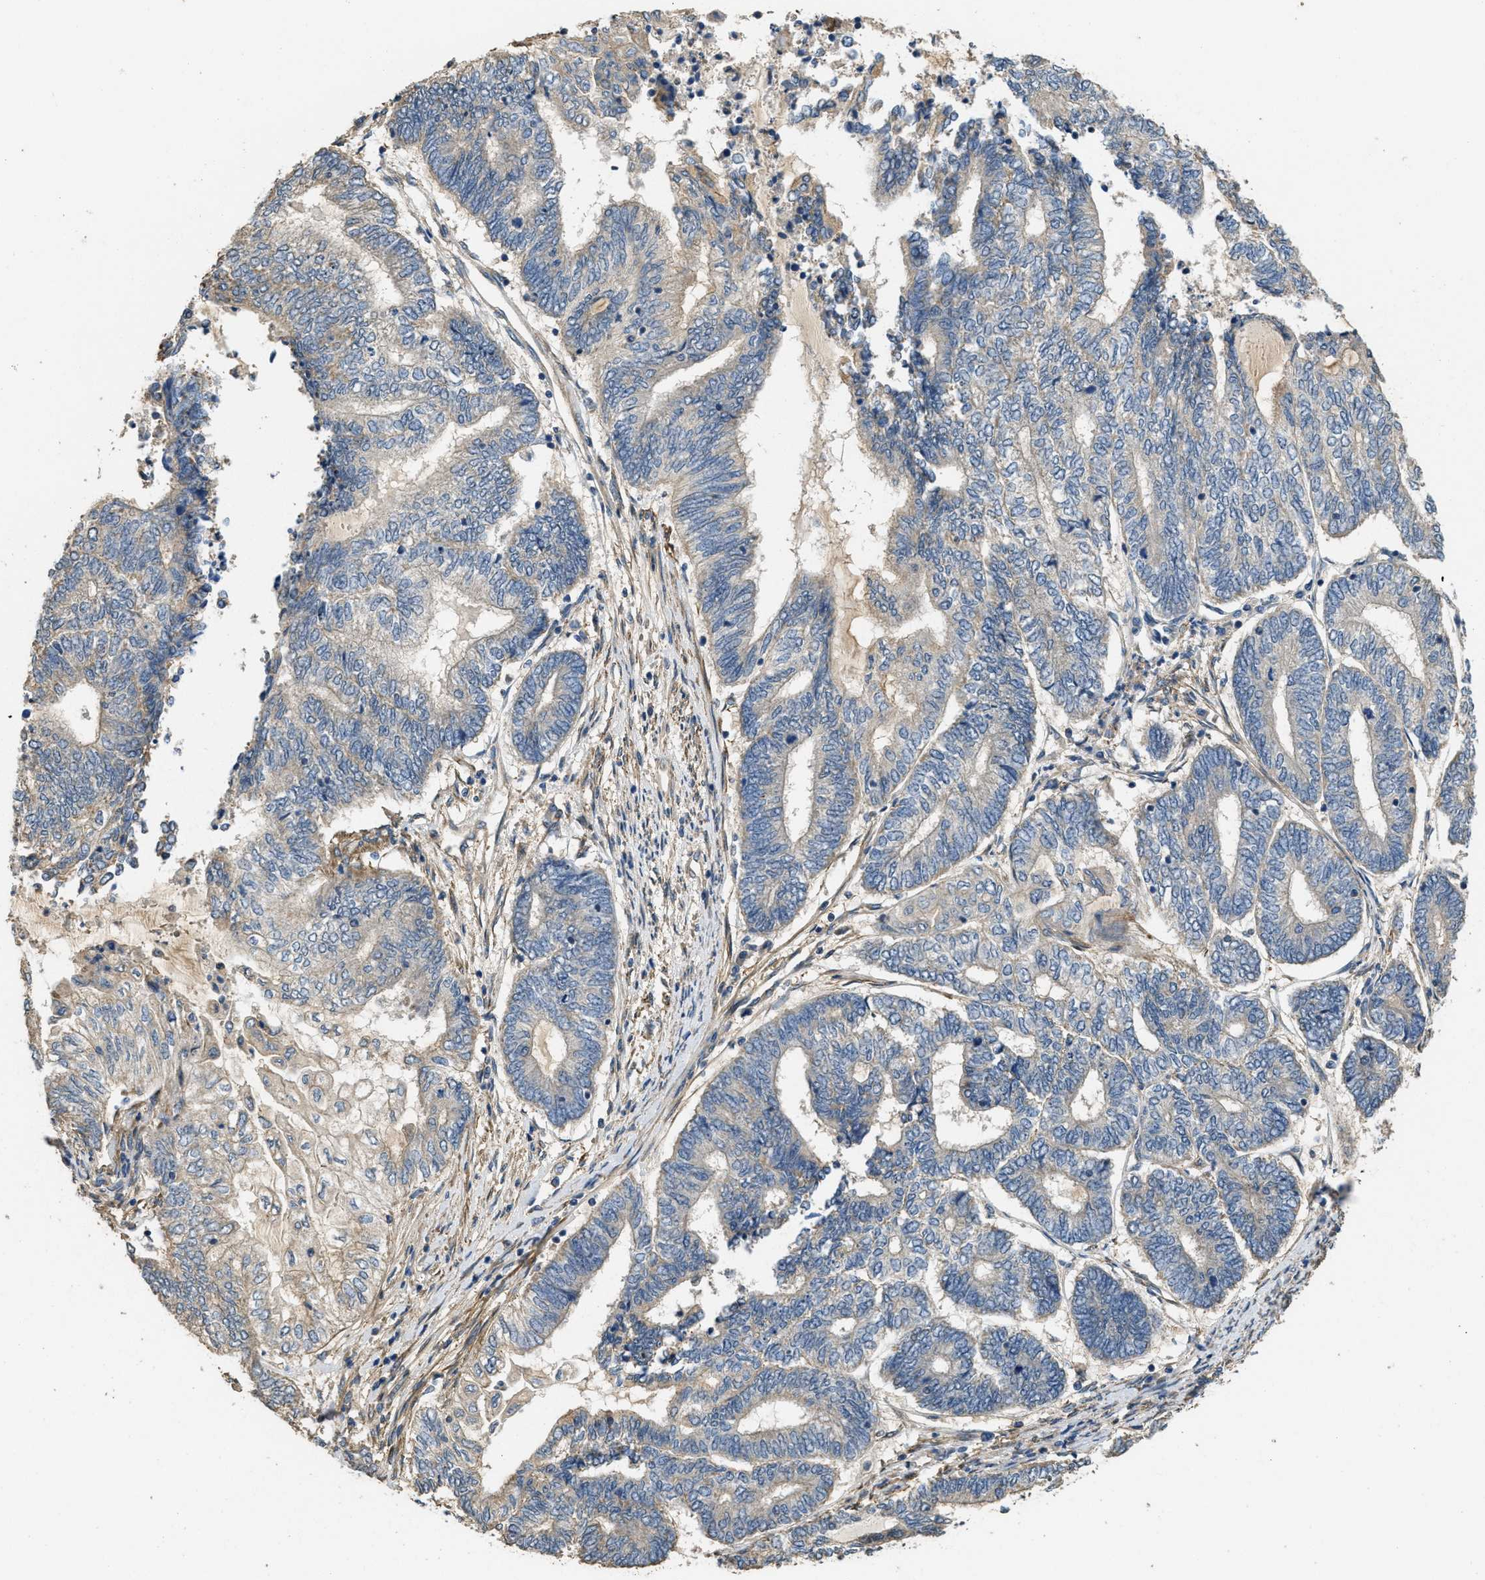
{"staining": {"intensity": "weak", "quantity": "<25%", "location": "cytoplasmic/membranous"}, "tissue": "endometrial cancer", "cell_type": "Tumor cells", "image_type": "cancer", "snomed": [{"axis": "morphology", "description": "Adenocarcinoma, NOS"}, {"axis": "topography", "description": "Uterus"}, {"axis": "topography", "description": "Endometrium"}], "caption": "Human endometrial cancer stained for a protein using IHC exhibits no positivity in tumor cells.", "gene": "THBS2", "patient": {"sex": "female", "age": 70}}